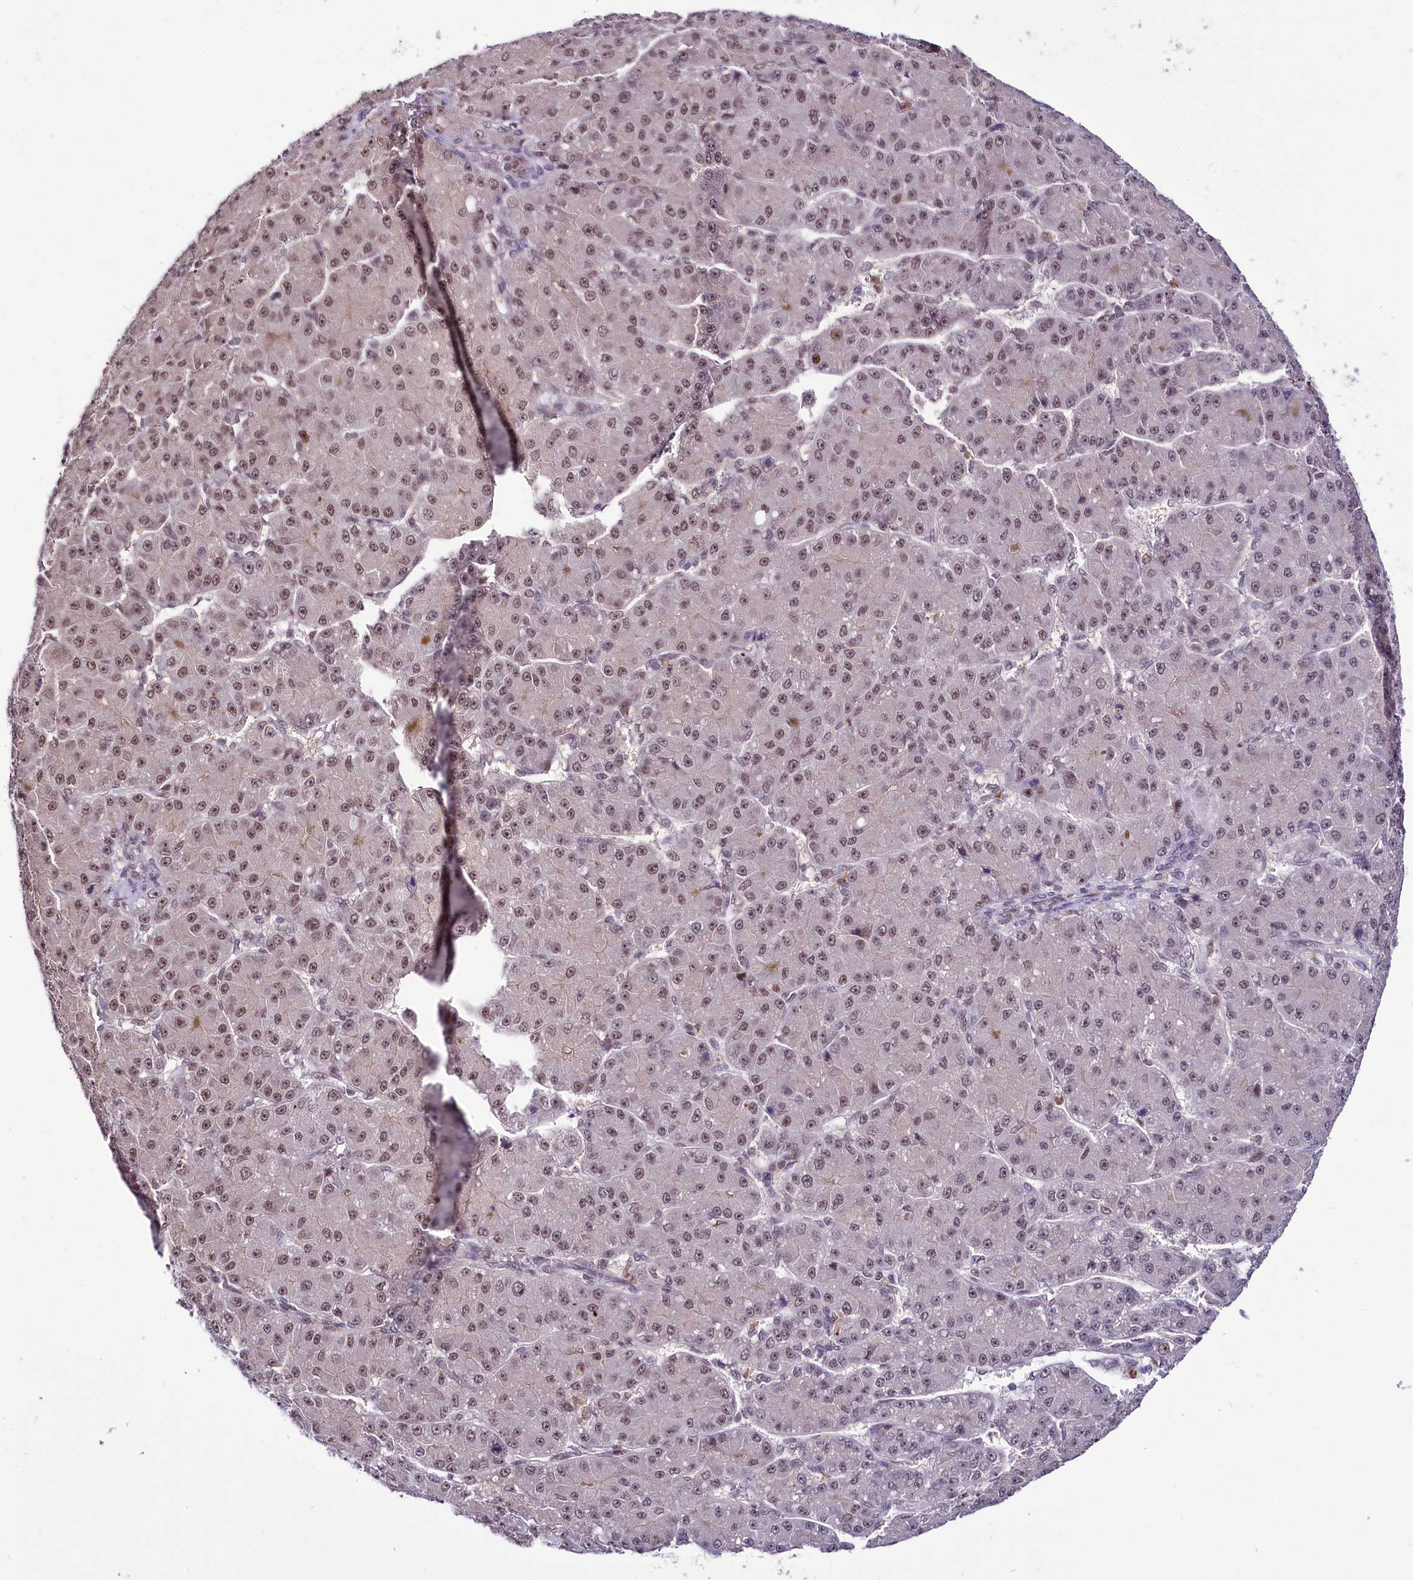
{"staining": {"intensity": "weak", "quantity": "25%-75%", "location": "nuclear"}, "tissue": "liver cancer", "cell_type": "Tumor cells", "image_type": "cancer", "snomed": [{"axis": "morphology", "description": "Carcinoma, Hepatocellular, NOS"}, {"axis": "topography", "description": "Liver"}], "caption": "Immunohistochemical staining of human hepatocellular carcinoma (liver) exhibits weak nuclear protein staining in approximately 25%-75% of tumor cells. The protein is stained brown, and the nuclei are stained in blue (DAB (3,3'-diaminobenzidine) IHC with brightfield microscopy, high magnification).", "gene": "SCAF11", "patient": {"sex": "male", "age": 67}}